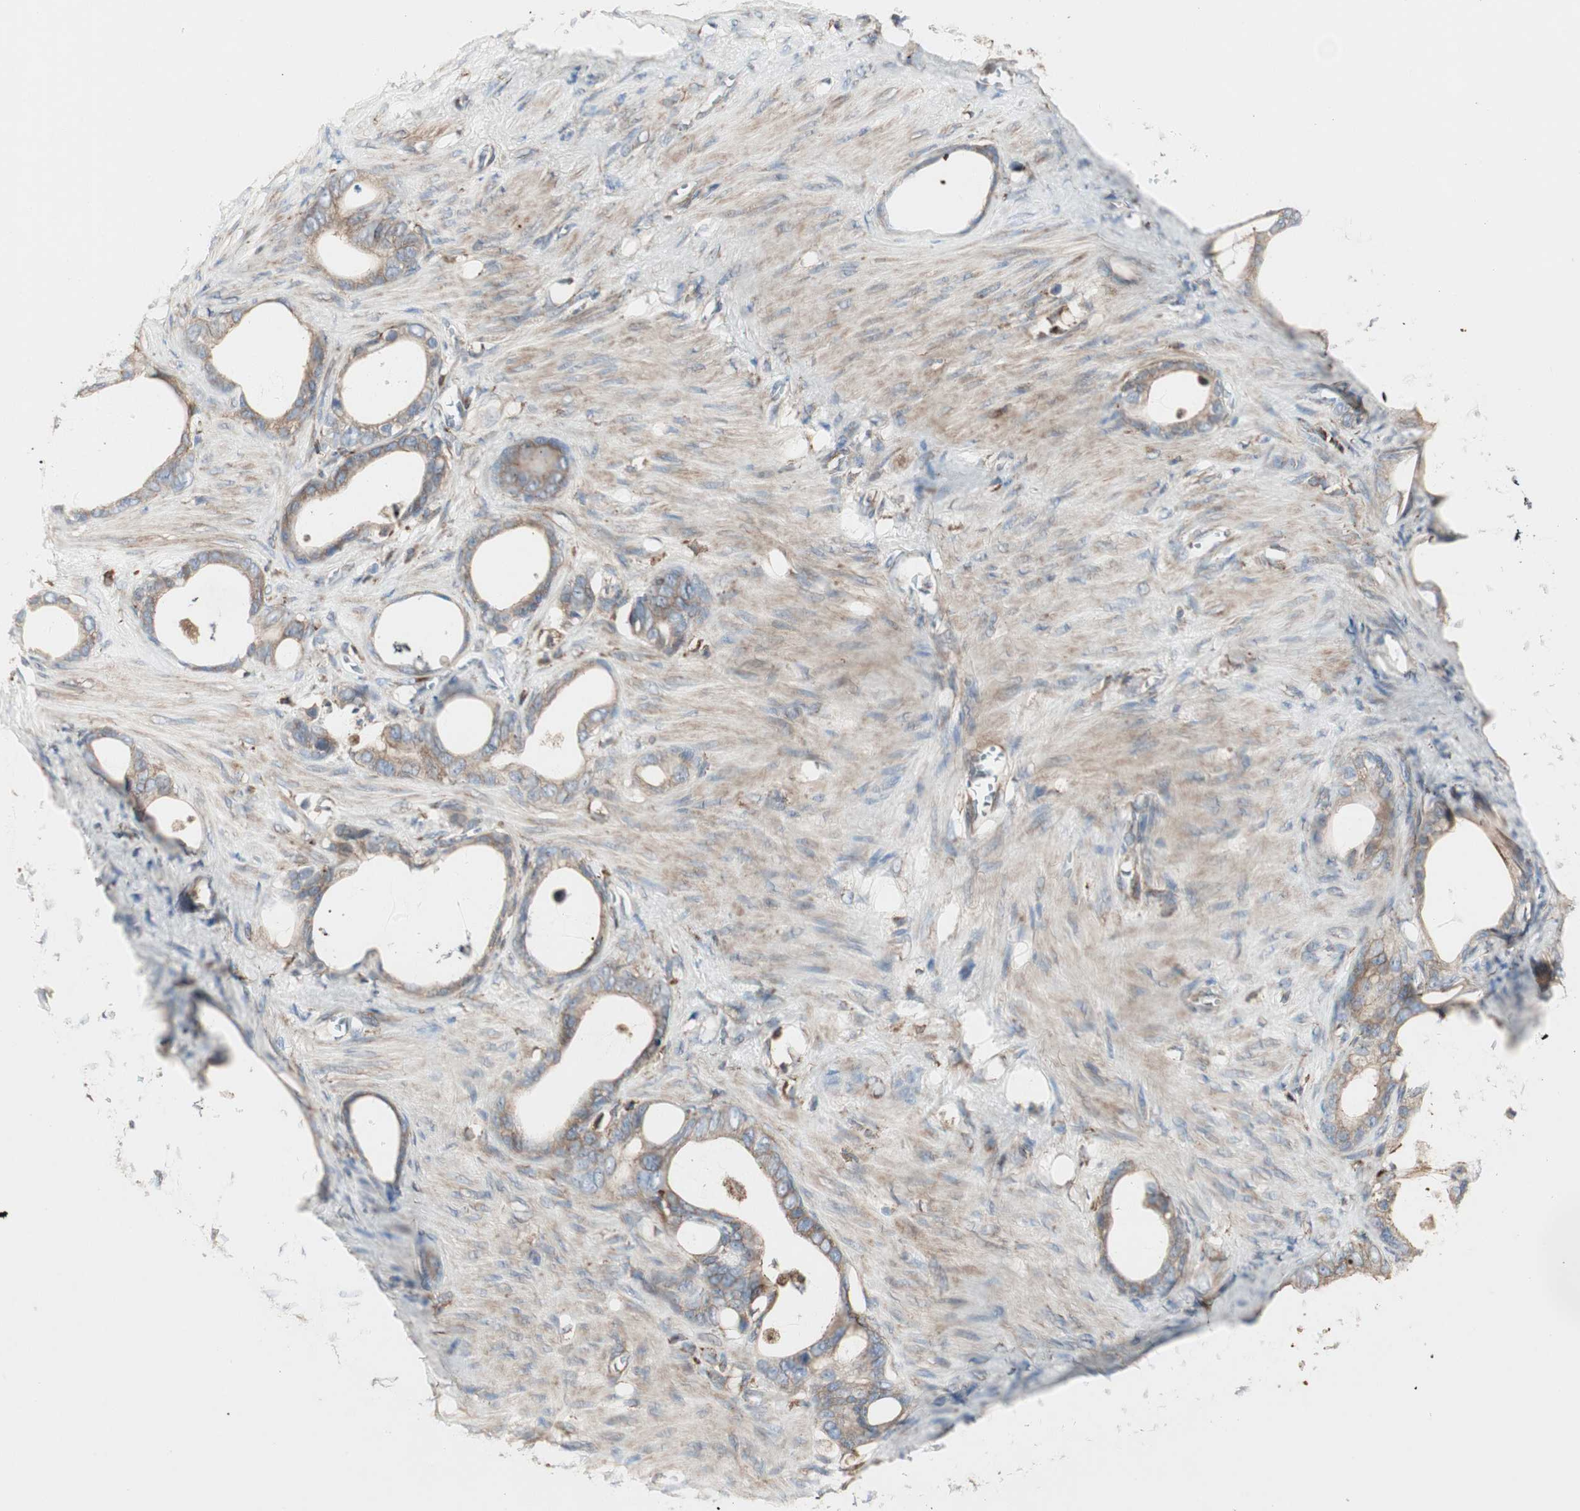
{"staining": {"intensity": "moderate", "quantity": ">75%", "location": "cytoplasmic/membranous"}, "tissue": "stomach cancer", "cell_type": "Tumor cells", "image_type": "cancer", "snomed": [{"axis": "morphology", "description": "Adenocarcinoma, NOS"}, {"axis": "topography", "description": "Stomach"}], "caption": "This image shows immunohistochemistry (IHC) staining of human stomach adenocarcinoma, with medium moderate cytoplasmic/membranous positivity in about >75% of tumor cells.", "gene": "H6PD", "patient": {"sex": "female", "age": 75}}